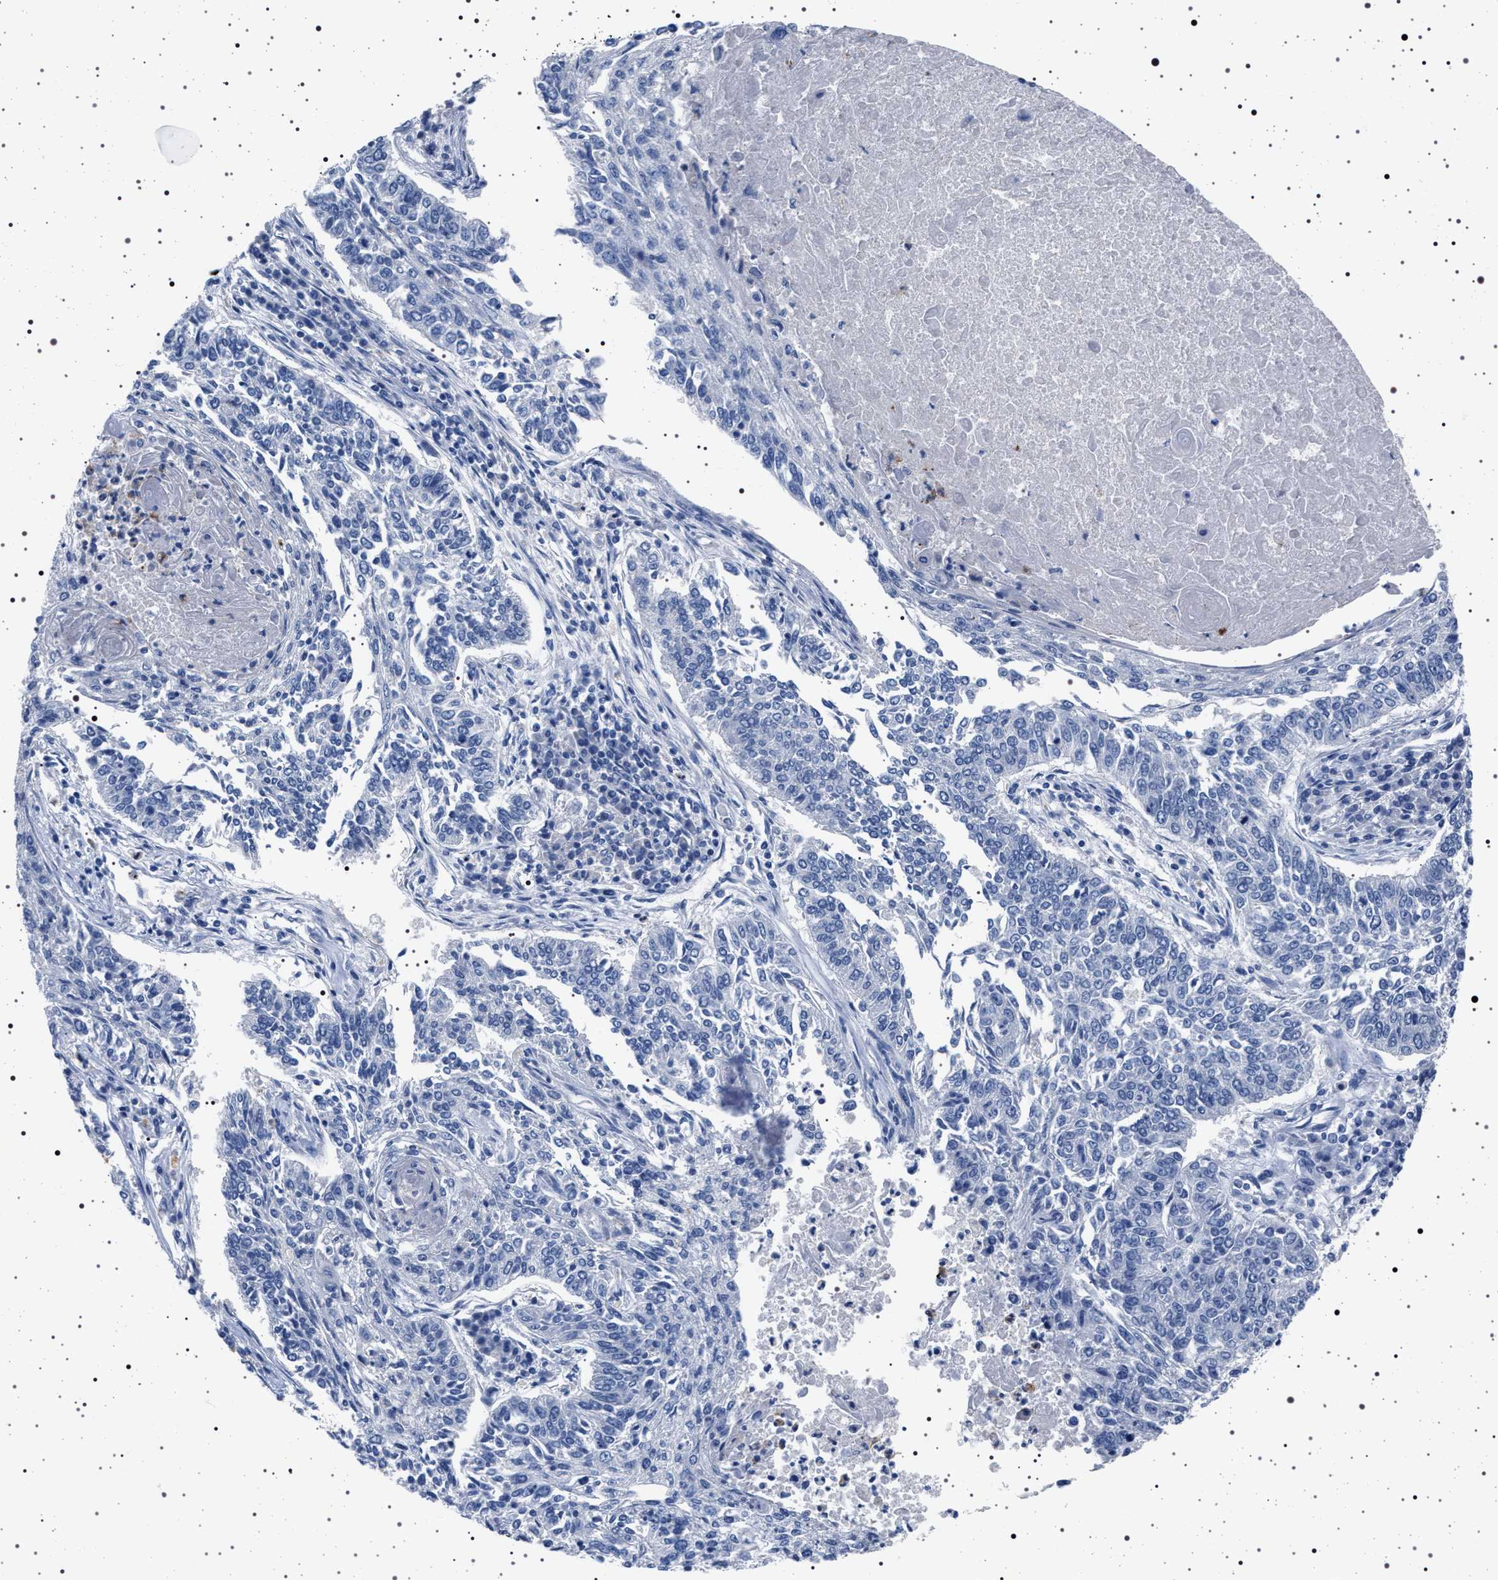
{"staining": {"intensity": "negative", "quantity": "none", "location": "none"}, "tissue": "lung cancer", "cell_type": "Tumor cells", "image_type": "cancer", "snomed": [{"axis": "morphology", "description": "Normal tissue, NOS"}, {"axis": "morphology", "description": "Squamous cell carcinoma, NOS"}, {"axis": "topography", "description": "Cartilage tissue"}, {"axis": "topography", "description": "Bronchus"}, {"axis": "topography", "description": "Lung"}], "caption": "DAB immunohistochemical staining of squamous cell carcinoma (lung) shows no significant staining in tumor cells.", "gene": "NAT9", "patient": {"sex": "female", "age": 49}}